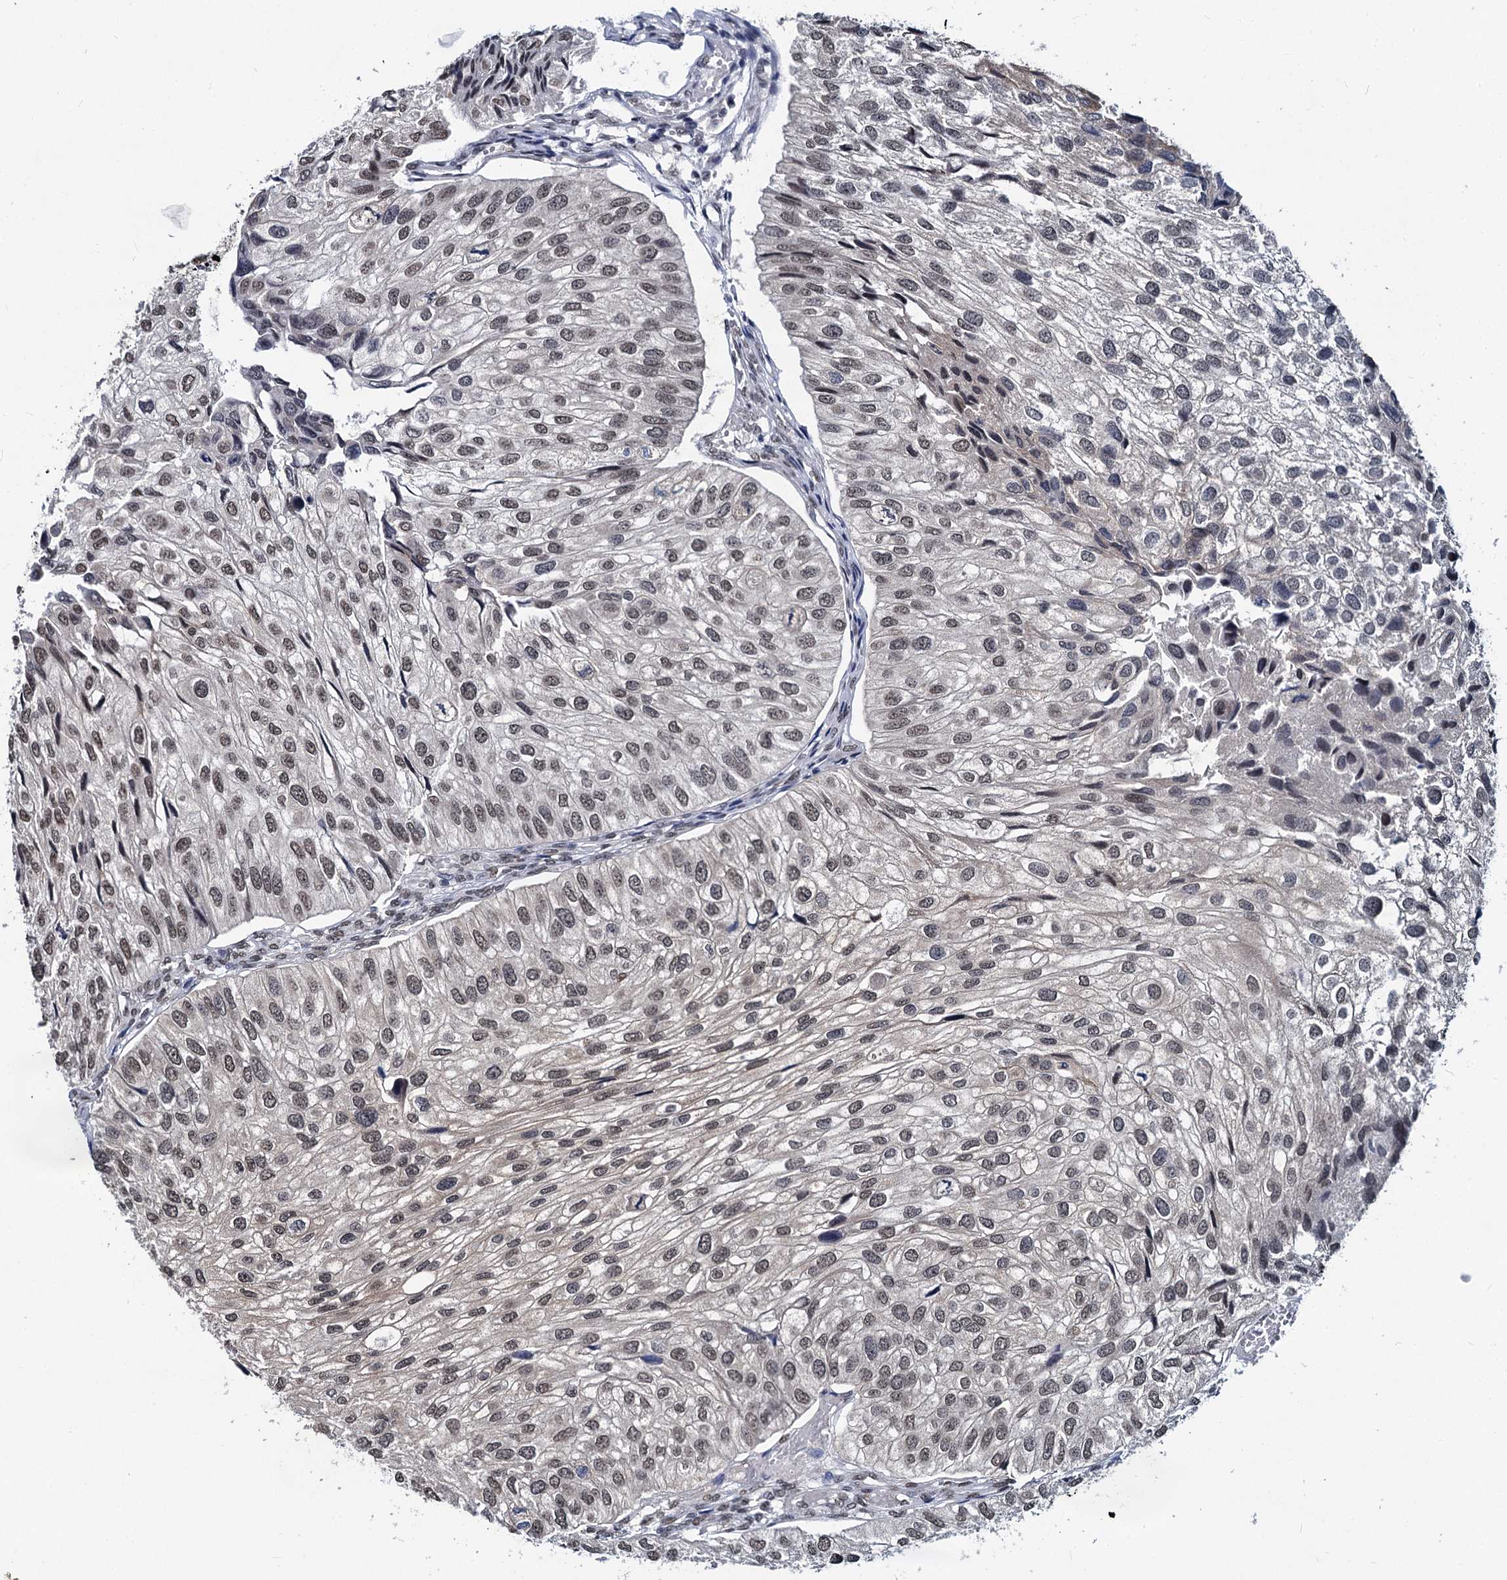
{"staining": {"intensity": "weak", "quantity": ">75%", "location": "nuclear"}, "tissue": "urothelial cancer", "cell_type": "Tumor cells", "image_type": "cancer", "snomed": [{"axis": "morphology", "description": "Urothelial carcinoma, Low grade"}, {"axis": "topography", "description": "Urinary bladder"}], "caption": "Weak nuclear protein expression is appreciated in about >75% of tumor cells in urothelial carcinoma (low-grade).", "gene": "PARPBP", "patient": {"sex": "female", "age": 89}}